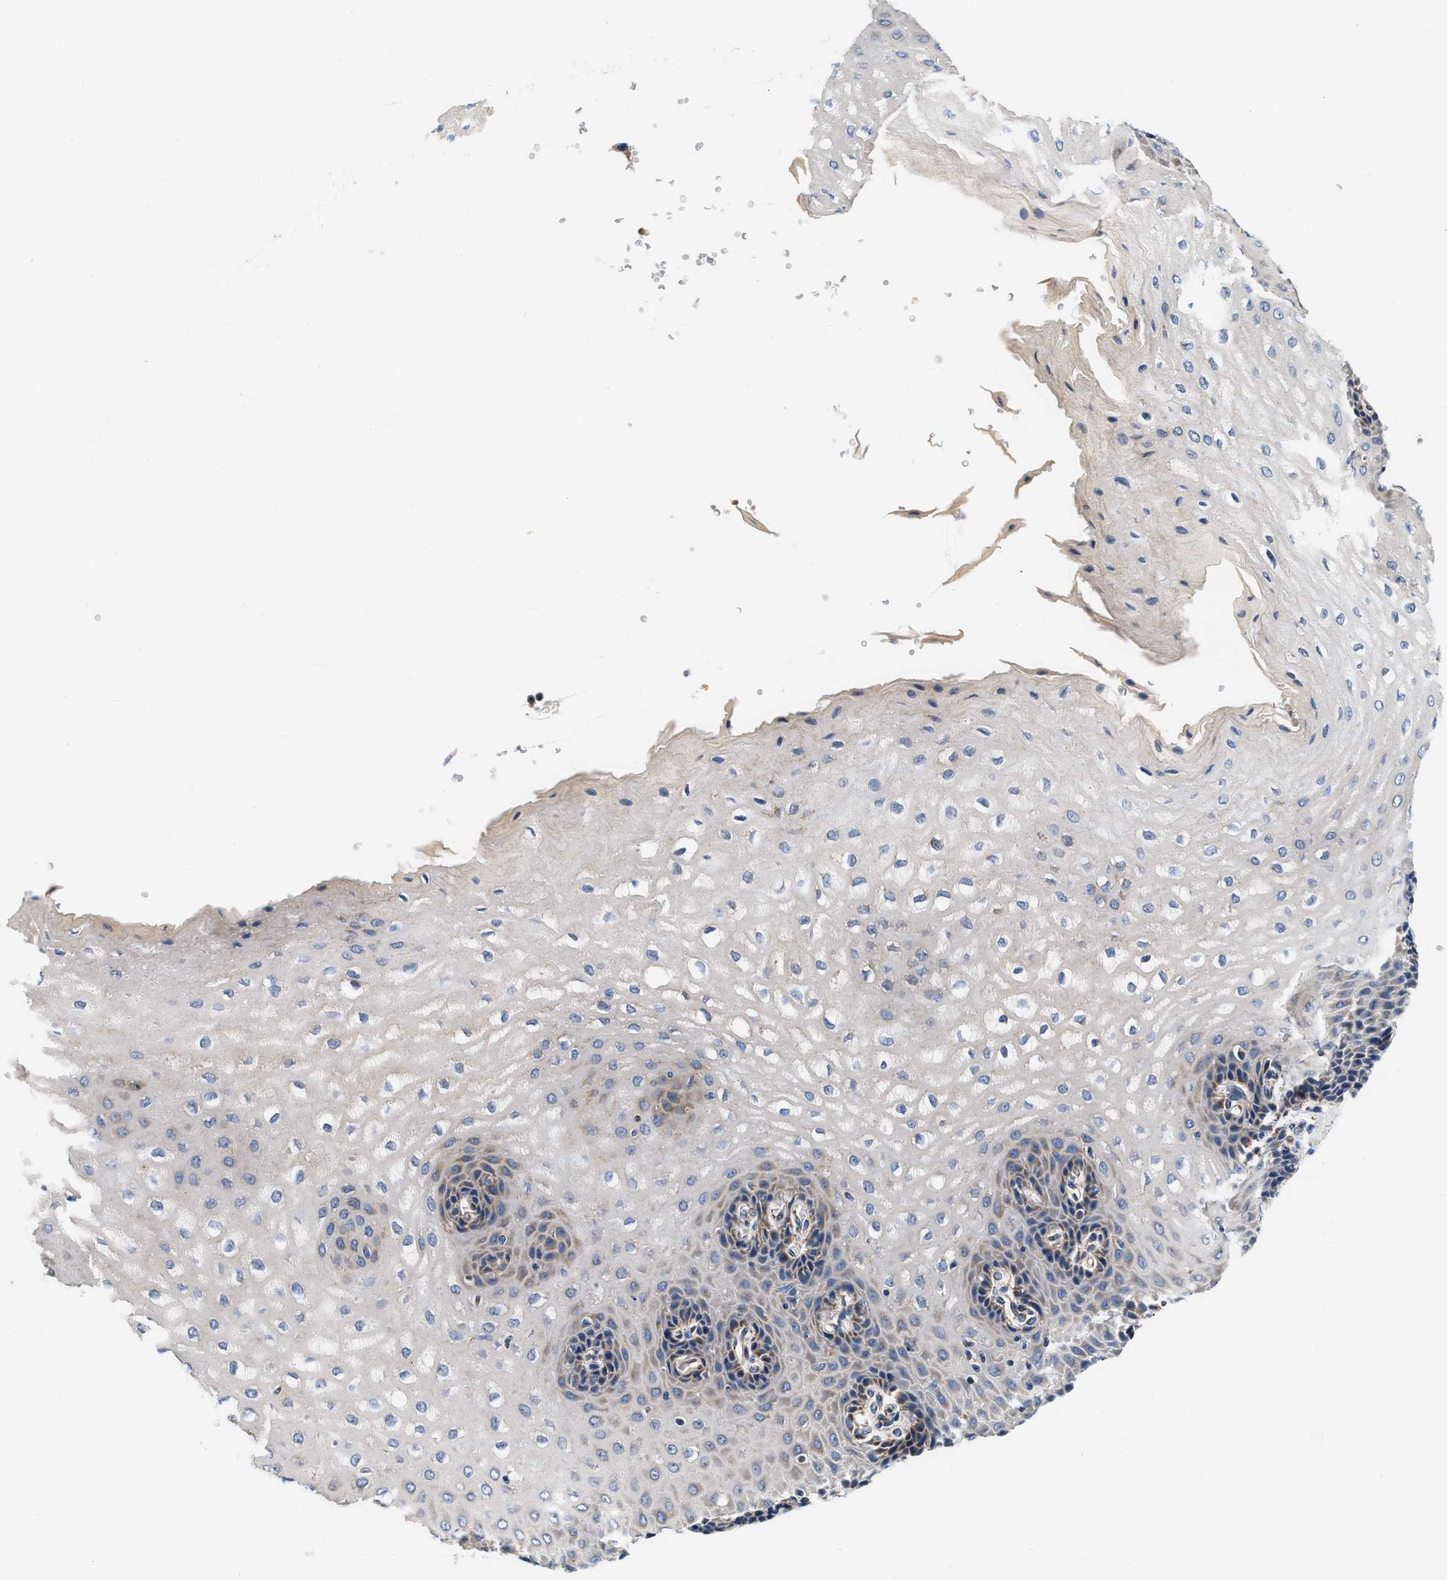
{"staining": {"intensity": "moderate", "quantity": "<25%", "location": "cytoplasmic/membranous"}, "tissue": "esophagus", "cell_type": "Squamous epithelial cells", "image_type": "normal", "snomed": [{"axis": "morphology", "description": "Normal tissue, NOS"}, {"axis": "topography", "description": "Esophagus"}], "caption": "Immunohistochemistry (IHC) image of normal esophagus: esophagus stained using IHC exhibits low levels of moderate protein expression localized specifically in the cytoplasmic/membranous of squamous epithelial cells, appearing as a cytoplasmic/membranous brown color.", "gene": "PDP1", "patient": {"sex": "male", "age": 54}}